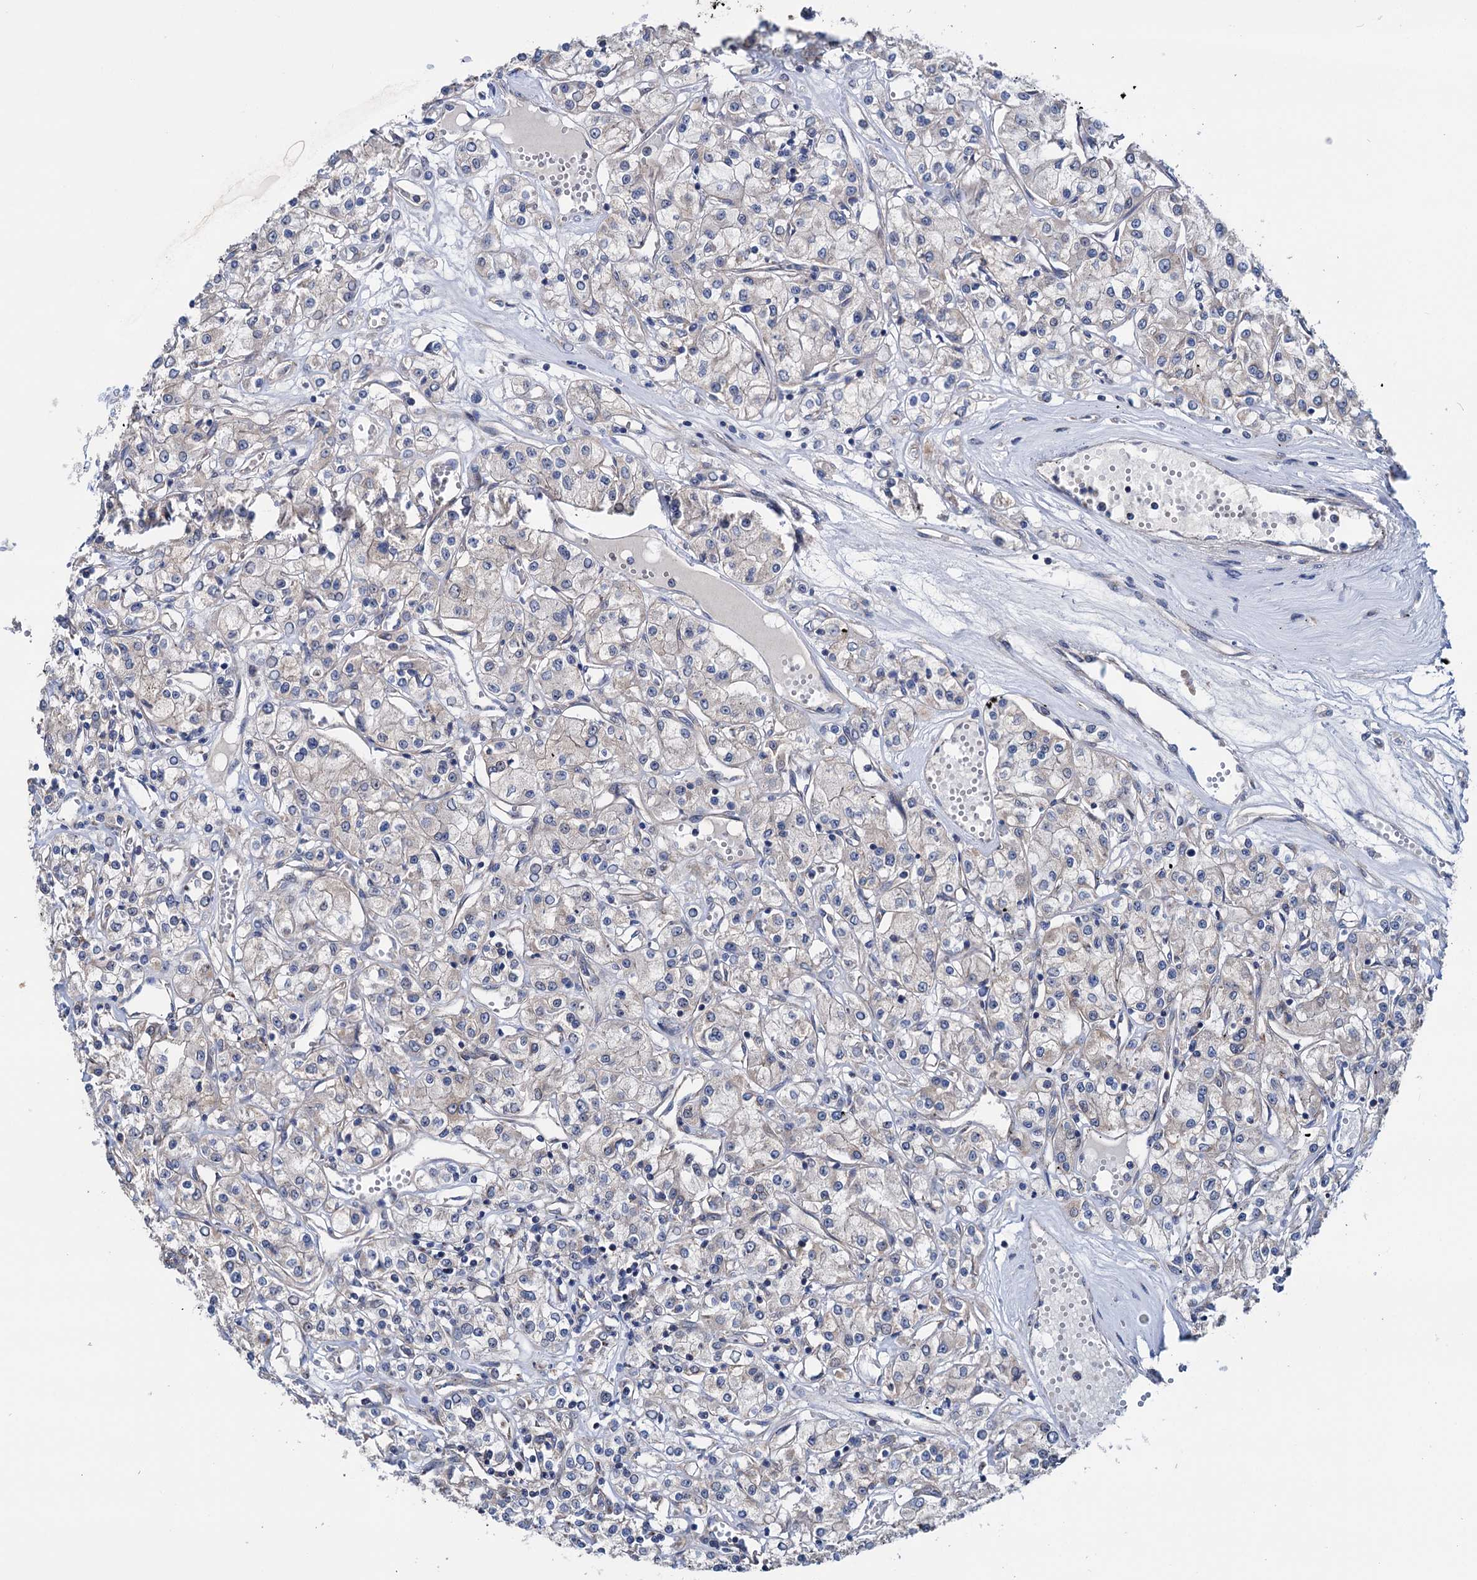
{"staining": {"intensity": "negative", "quantity": "none", "location": "none"}, "tissue": "renal cancer", "cell_type": "Tumor cells", "image_type": "cancer", "snomed": [{"axis": "morphology", "description": "Adenocarcinoma, NOS"}, {"axis": "topography", "description": "Kidney"}], "caption": "IHC image of adenocarcinoma (renal) stained for a protein (brown), which exhibits no positivity in tumor cells.", "gene": "EYA4", "patient": {"sex": "female", "age": 59}}